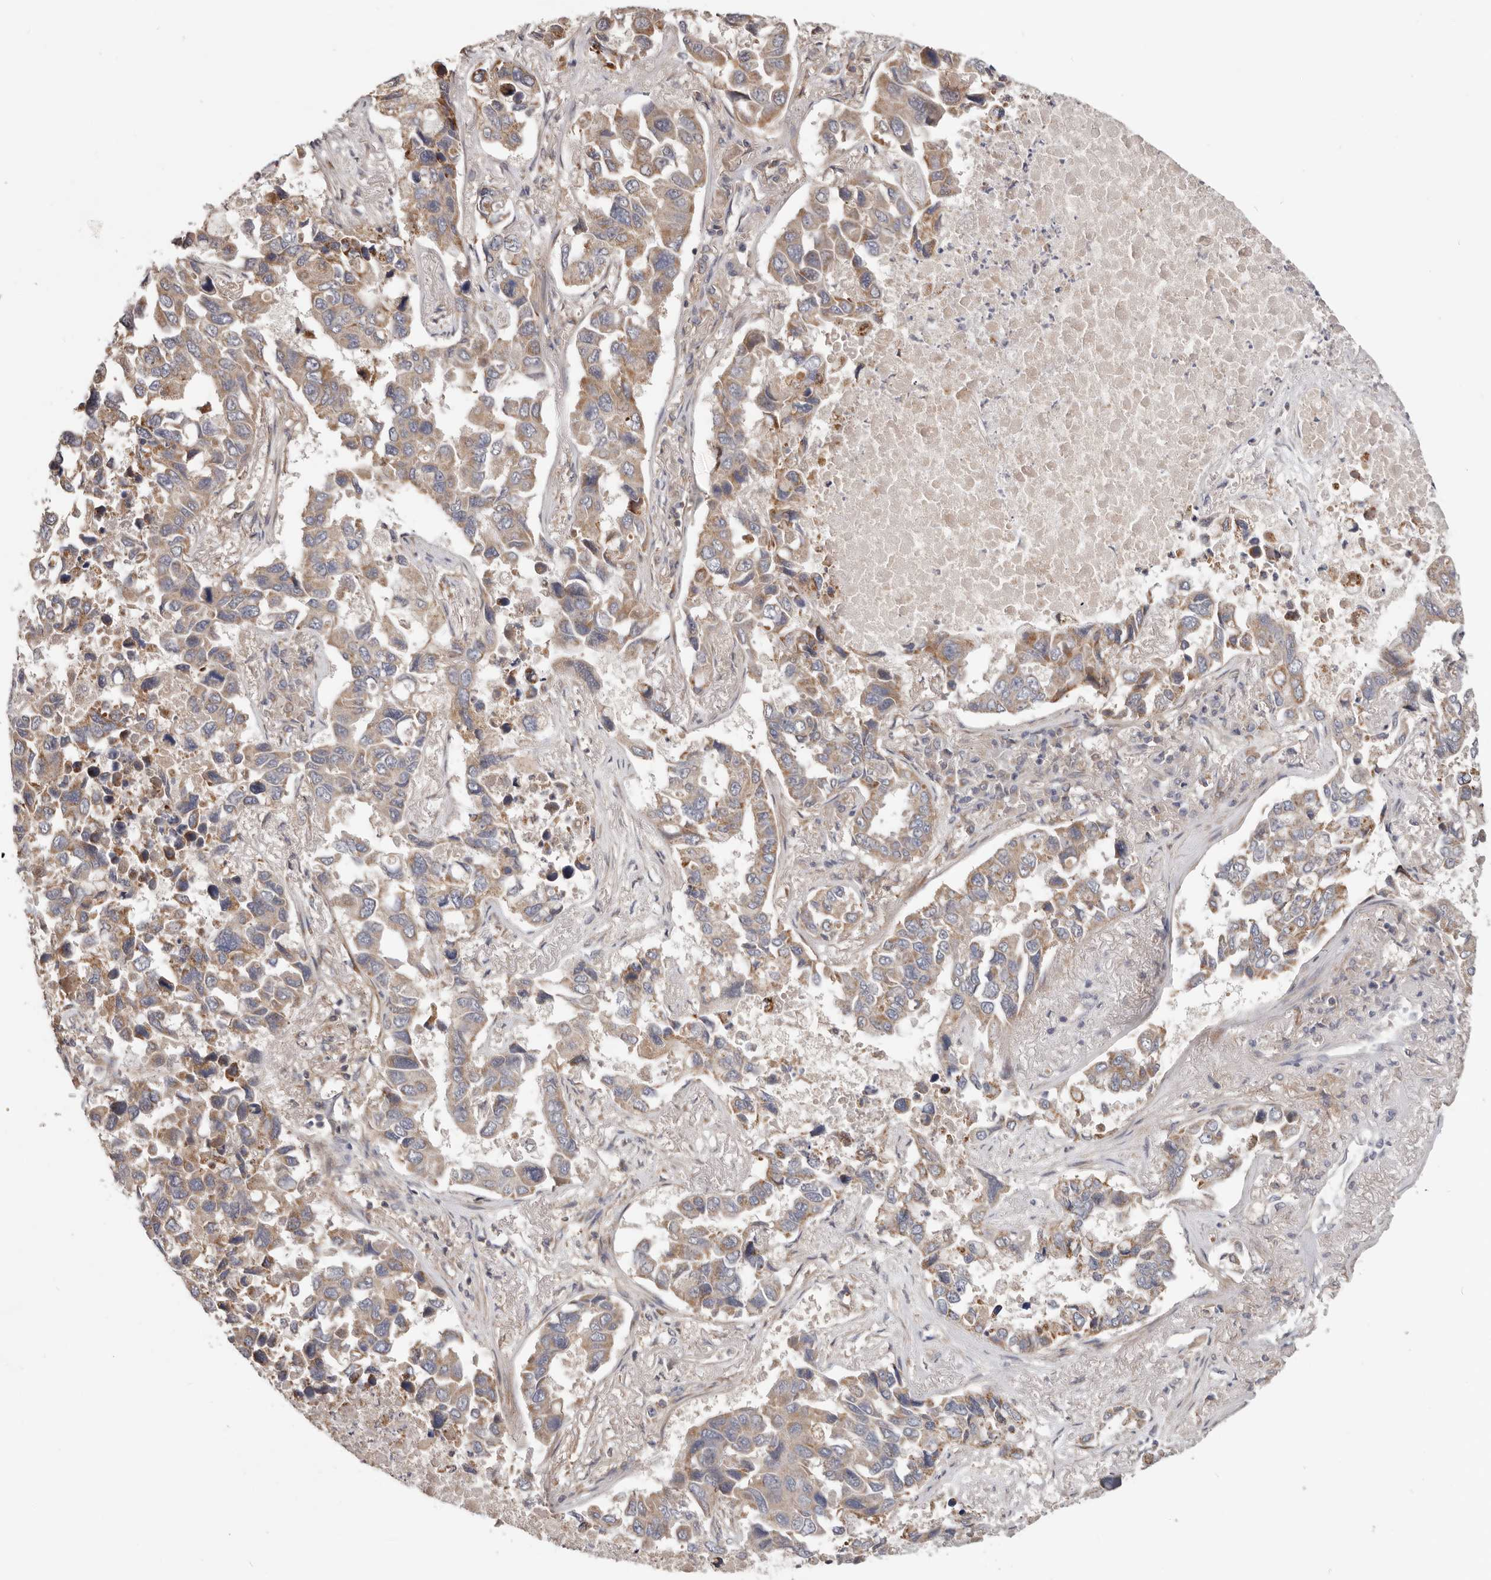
{"staining": {"intensity": "weak", "quantity": "25%-75%", "location": "cytoplasmic/membranous"}, "tissue": "lung cancer", "cell_type": "Tumor cells", "image_type": "cancer", "snomed": [{"axis": "morphology", "description": "Adenocarcinoma, NOS"}, {"axis": "topography", "description": "Lung"}], "caption": "Weak cytoplasmic/membranous protein positivity is identified in approximately 25%-75% of tumor cells in lung cancer (adenocarcinoma). Immunohistochemistry stains the protein in brown and the nuclei are stained blue.", "gene": "LRP6", "patient": {"sex": "male", "age": 64}}